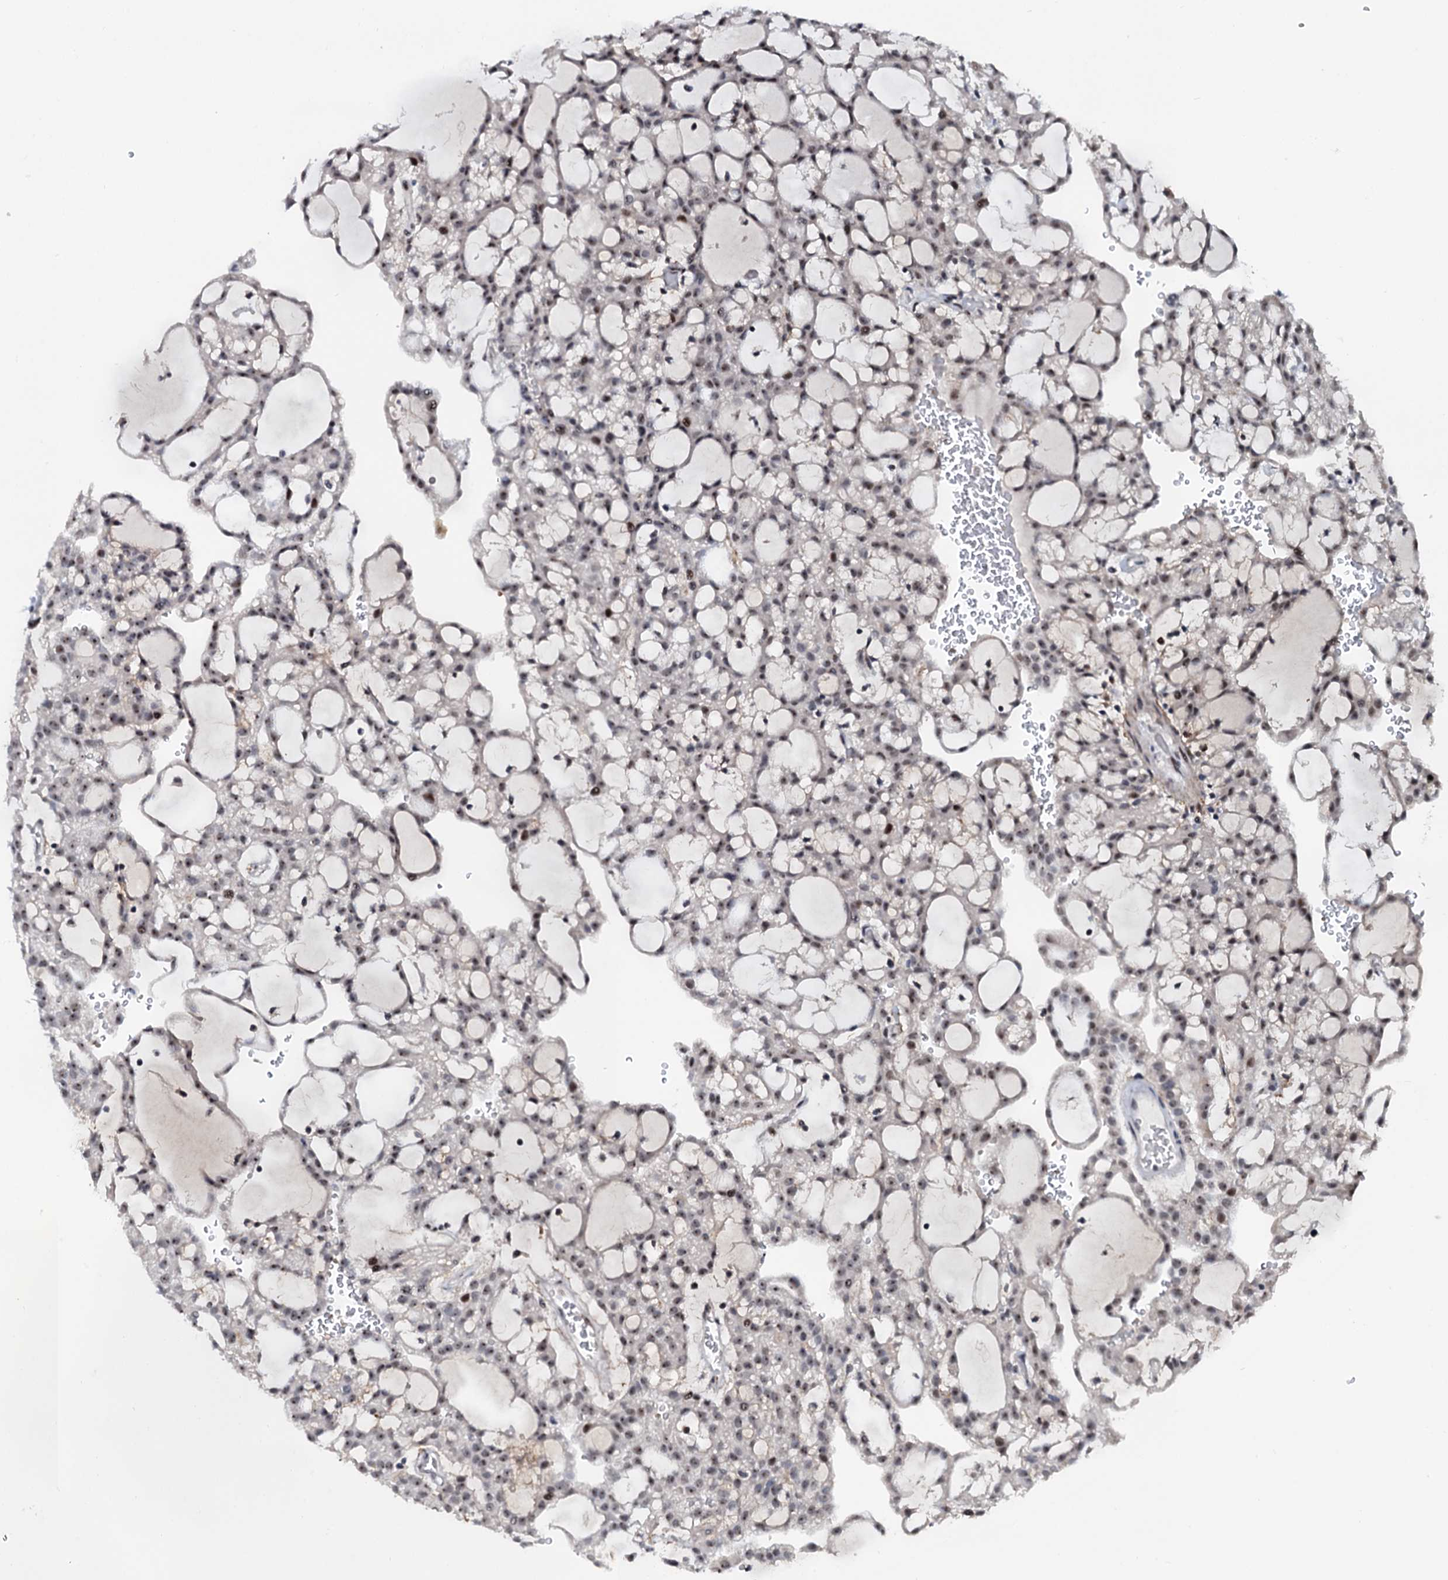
{"staining": {"intensity": "moderate", "quantity": "25%-75%", "location": "nuclear"}, "tissue": "renal cancer", "cell_type": "Tumor cells", "image_type": "cancer", "snomed": [{"axis": "morphology", "description": "Adenocarcinoma, NOS"}, {"axis": "topography", "description": "Kidney"}], "caption": "Adenocarcinoma (renal) was stained to show a protein in brown. There is medium levels of moderate nuclear positivity in approximately 25%-75% of tumor cells.", "gene": "NEUROG3", "patient": {"sex": "male", "age": 63}}